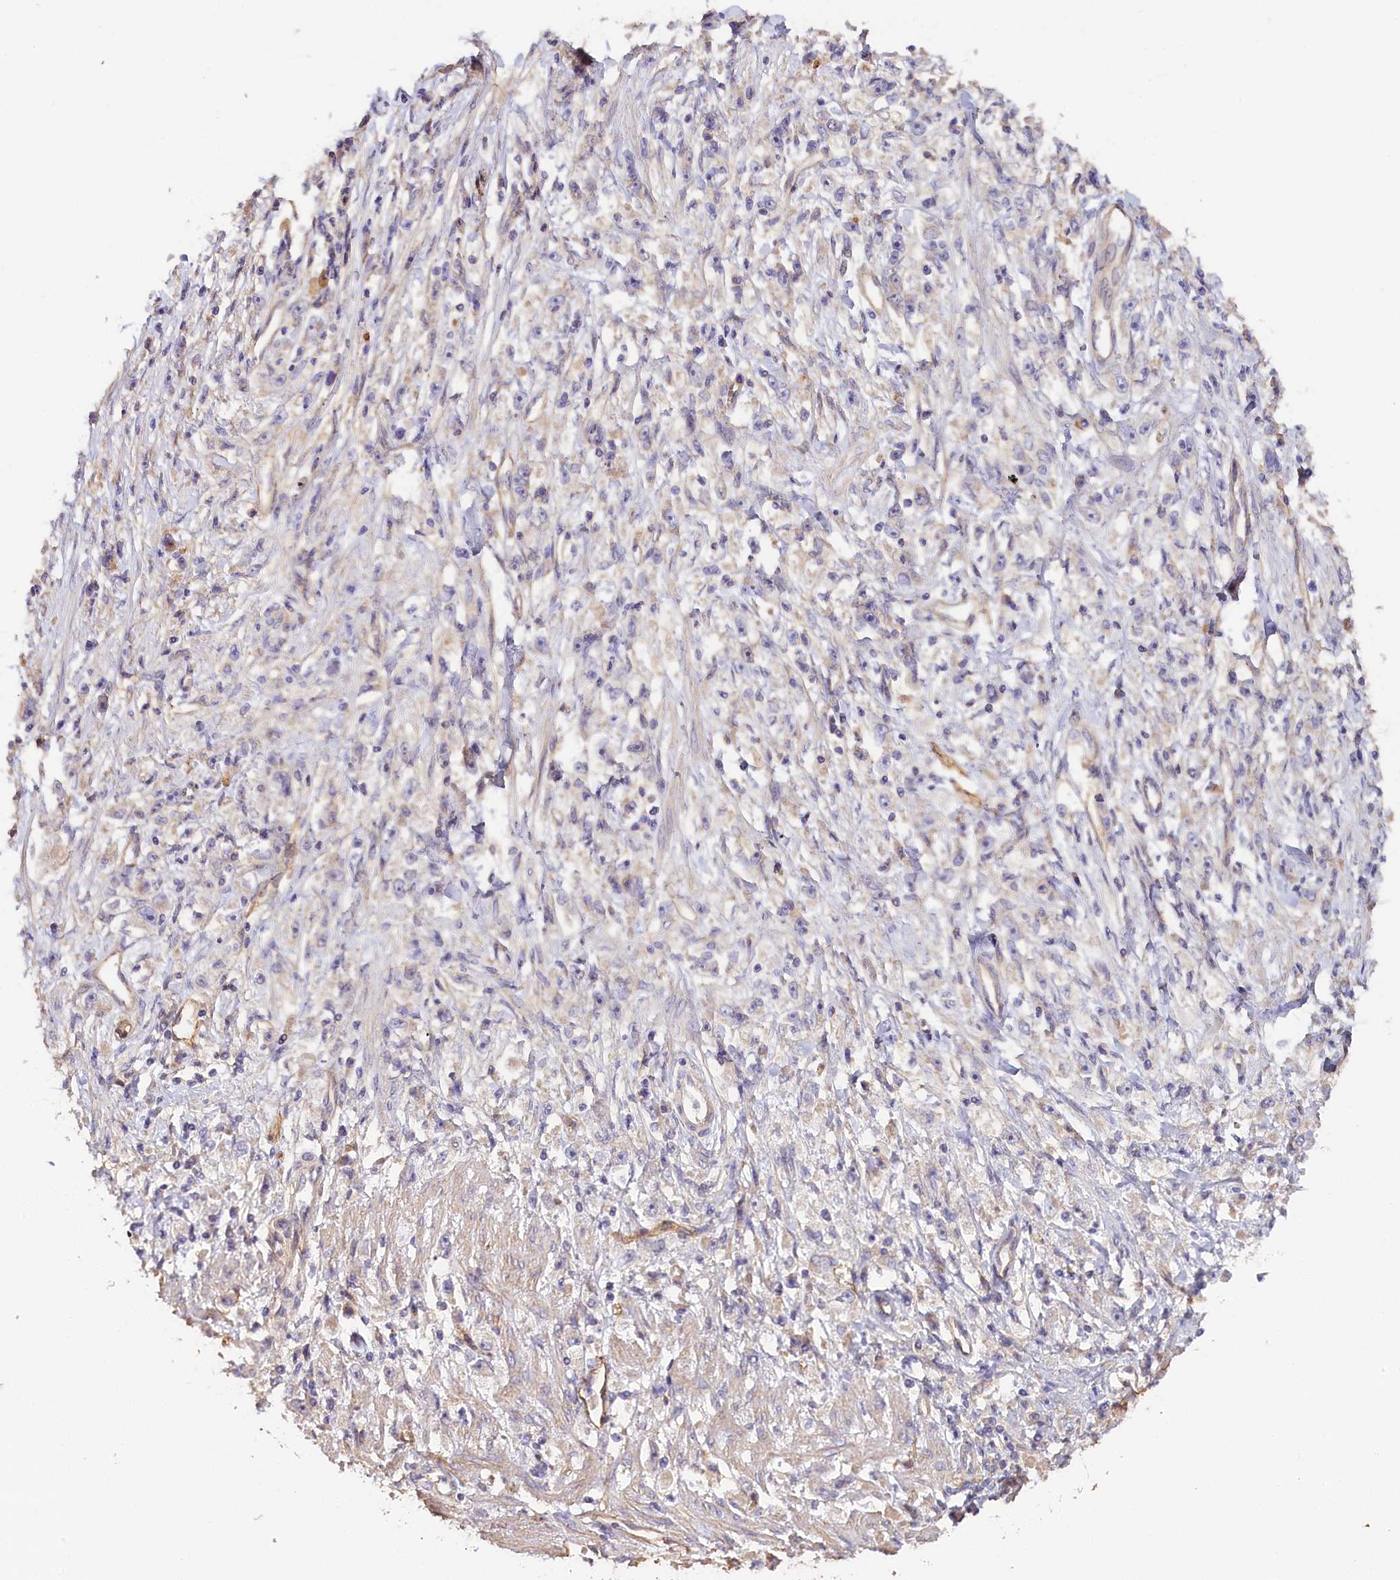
{"staining": {"intensity": "negative", "quantity": "none", "location": "none"}, "tissue": "stomach cancer", "cell_type": "Tumor cells", "image_type": "cancer", "snomed": [{"axis": "morphology", "description": "Adenocarcinoma, NOS"}, {"axis": "topography", "description": "Stomach"}], "caption": "There is no significant positivity in tumor cells of stomach cancer (adenocarcinoma).", "gene": "KATNB1", "patient": {"sex": "female", "age": 59}}